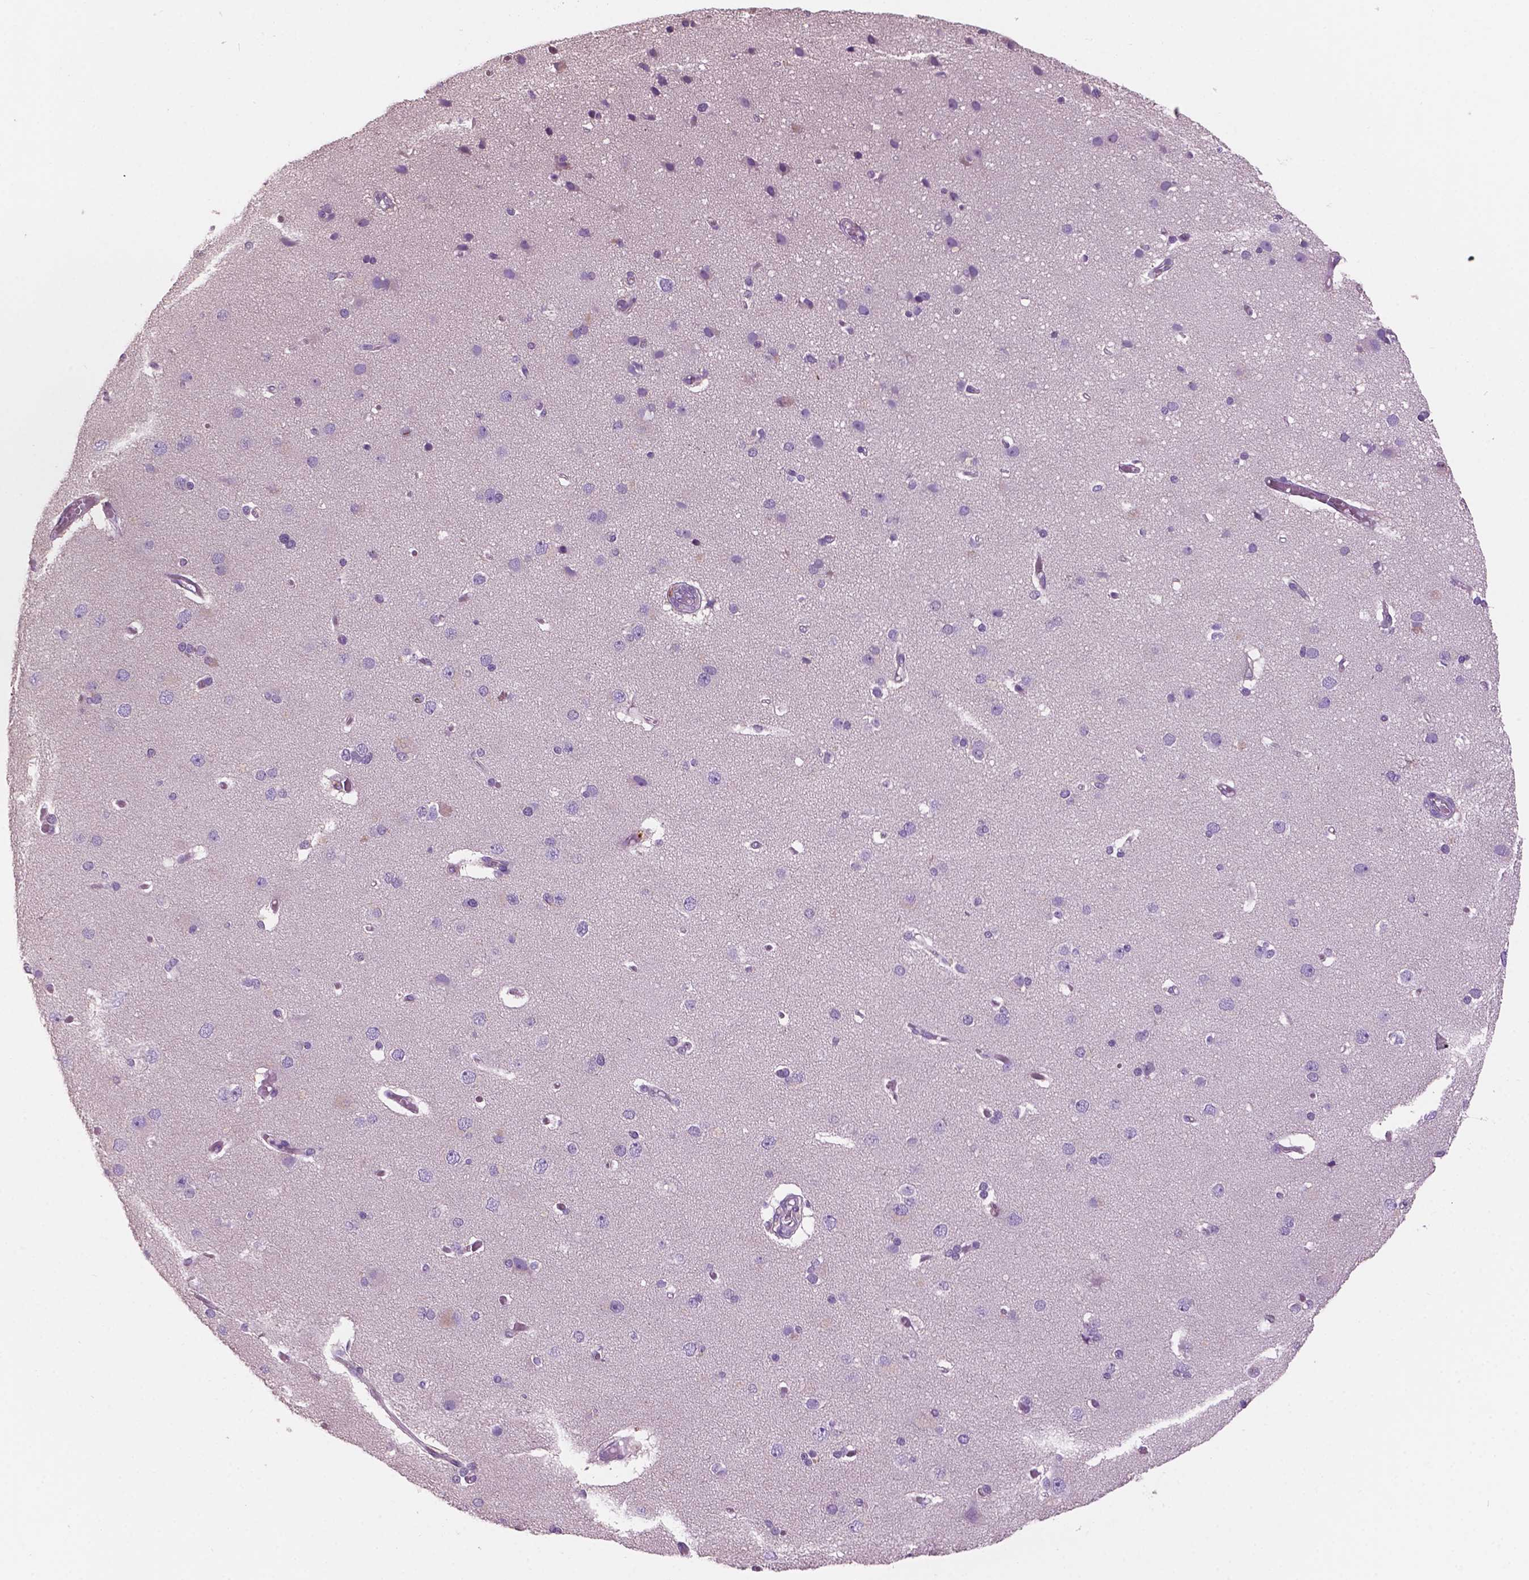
{"staining": {"intensity": "negative", "quantity": "none", "location": "none"}, "tissue": "cerebral cortex", "cell_type": "Endothelial cells", "image_type": "normal", "snomed": [{"axis": "morphology", "description": "Normal tissue, NOS"}, {"axis": "morphology", "description": "Glioma, malignant, High grade"}, {"axis": "topography", "description": "Cerebral cortex"}], "caption": "Endothelial cells show no significant protein staining in unremarkable cerebral cortex. Nuclei are stained in blue.", "gene": "SBSN", "patient": {"sex": "male", "age": 71}}